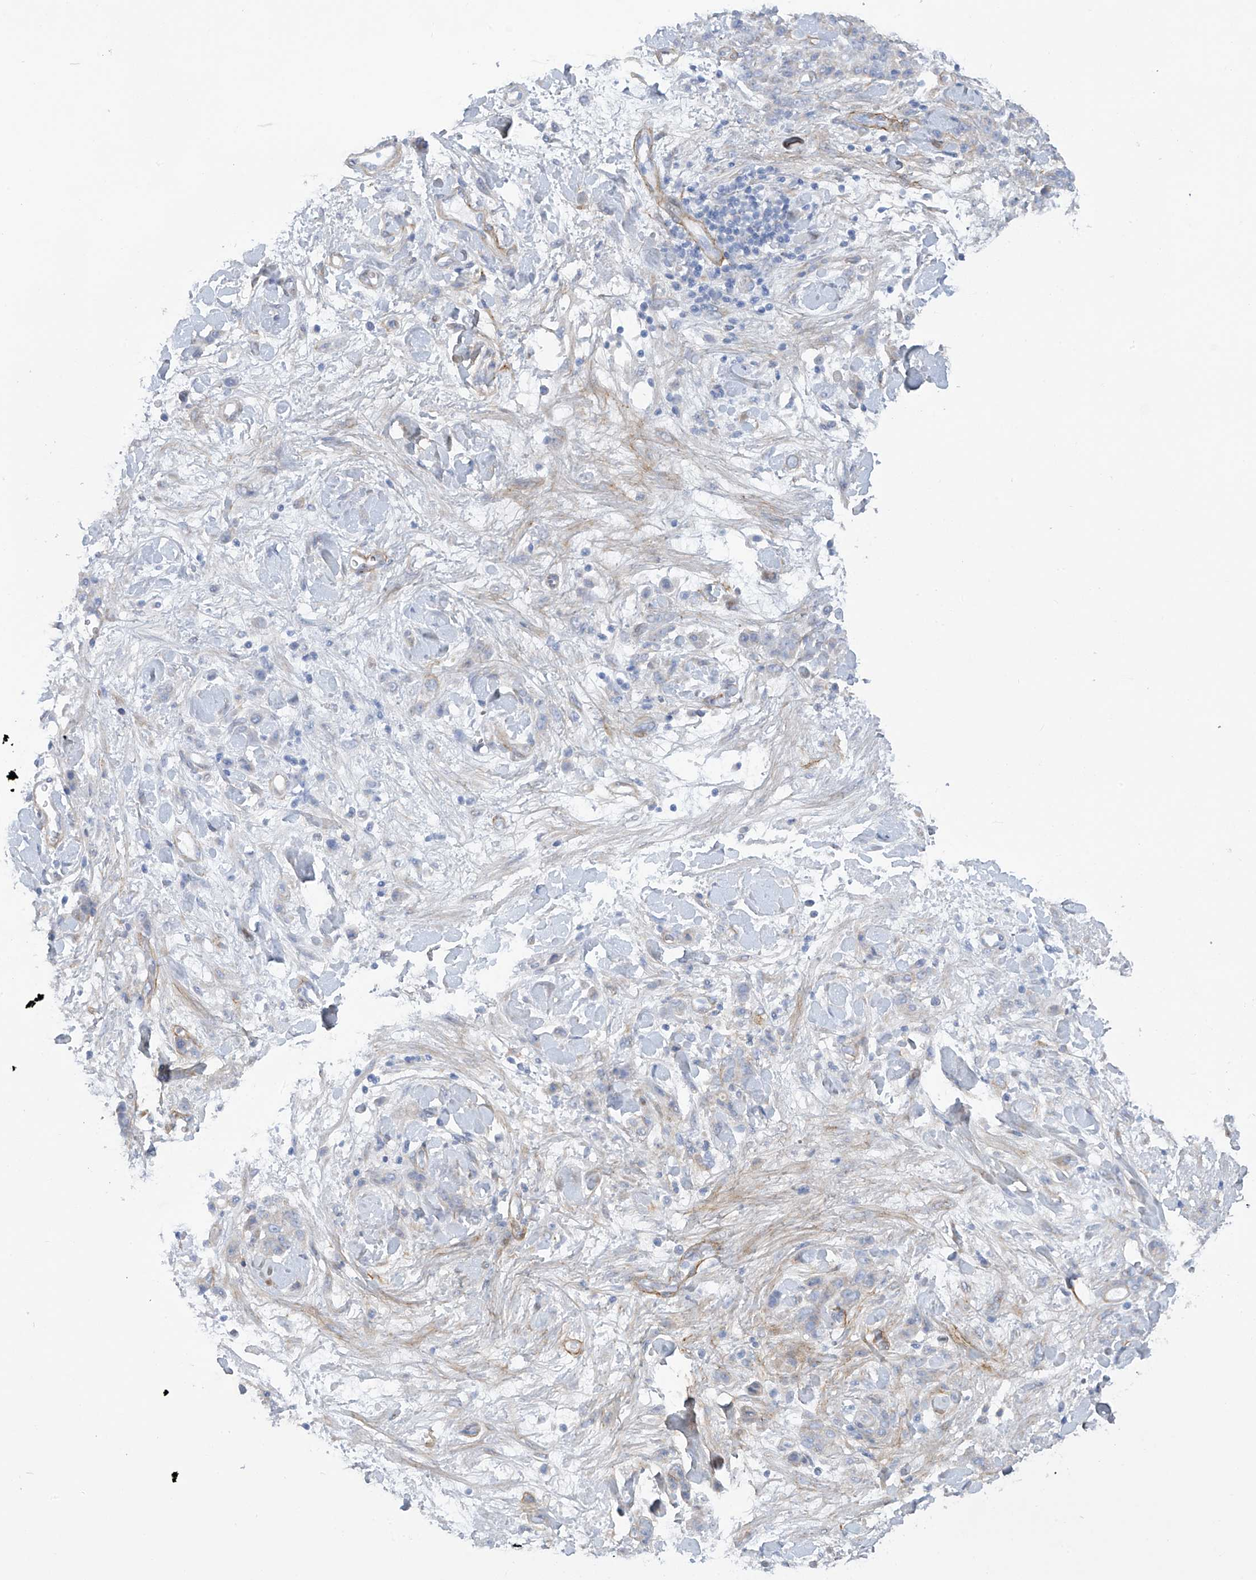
{"staining": {"intensity": "negative", "quantity": "none", "location": "none"}, "tissue": "stomach cancer", "cell_type": "Tumor cells", "image_type": "cancer", "snomed": [{"axis": "morphology", "description": "Normal tissue, NOS"}, {"axis": "morphology", "description": "Adenocarcinoma, NOS"}, {"axis": "topography", "description": "Stomach"}], "caption": "IHC micrograph of adenocarcinoma (stomach) stained for a protein (brown), which displays no positivity in tumor cells. (Stains: DAB (3,3'-diaminobenzidine) IHC with hematoxylin counter stain, Microscopy: brightfield microscopy at high magnification).", "gene": "TRMT2B", "patient": {"sex": "male", "age": 82}}